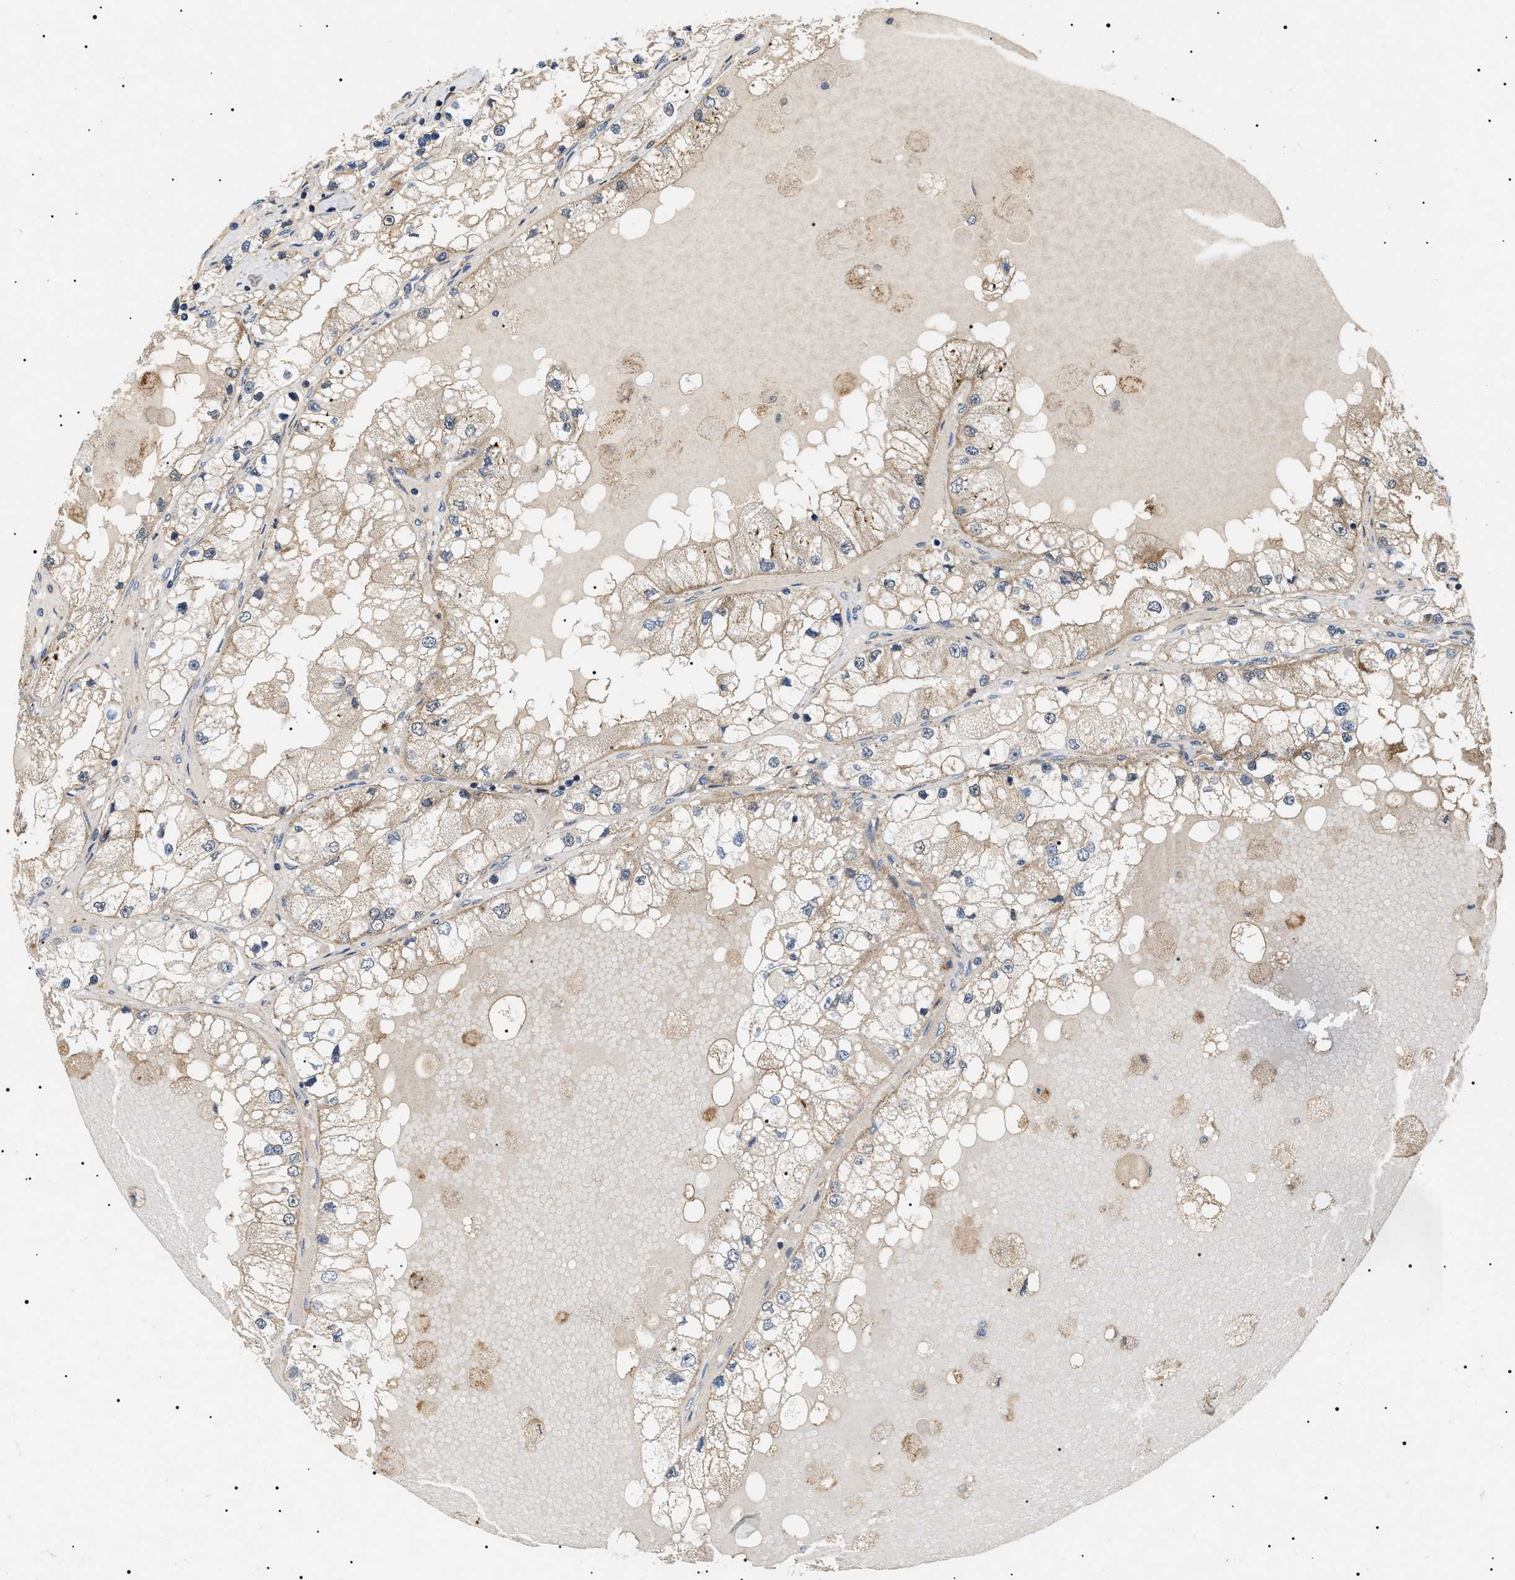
{"staining": {"intensity": "weak", "quantity": ">75%", "location": "cytoplasmic/membranous"}, "tissue": "renal cancer", "cell_type": "Tumor cells", "image_type": "cancer", "snomed": [{"axis": "morphology", "description": "Adenocarcinoma, NOS"}, {"axis": "topography", "description": "Kidney"}], "caption": "IHC (DAB (3,3'-diaminobenzidine)) staining of human renal cancer (adenocarcinoma) demonstrates weak cytoplasmic/membranous protein expression in approximately >75% of tumor cells.", "gene": "OXSM", "patient": {"sex": "male", "age": 68}}